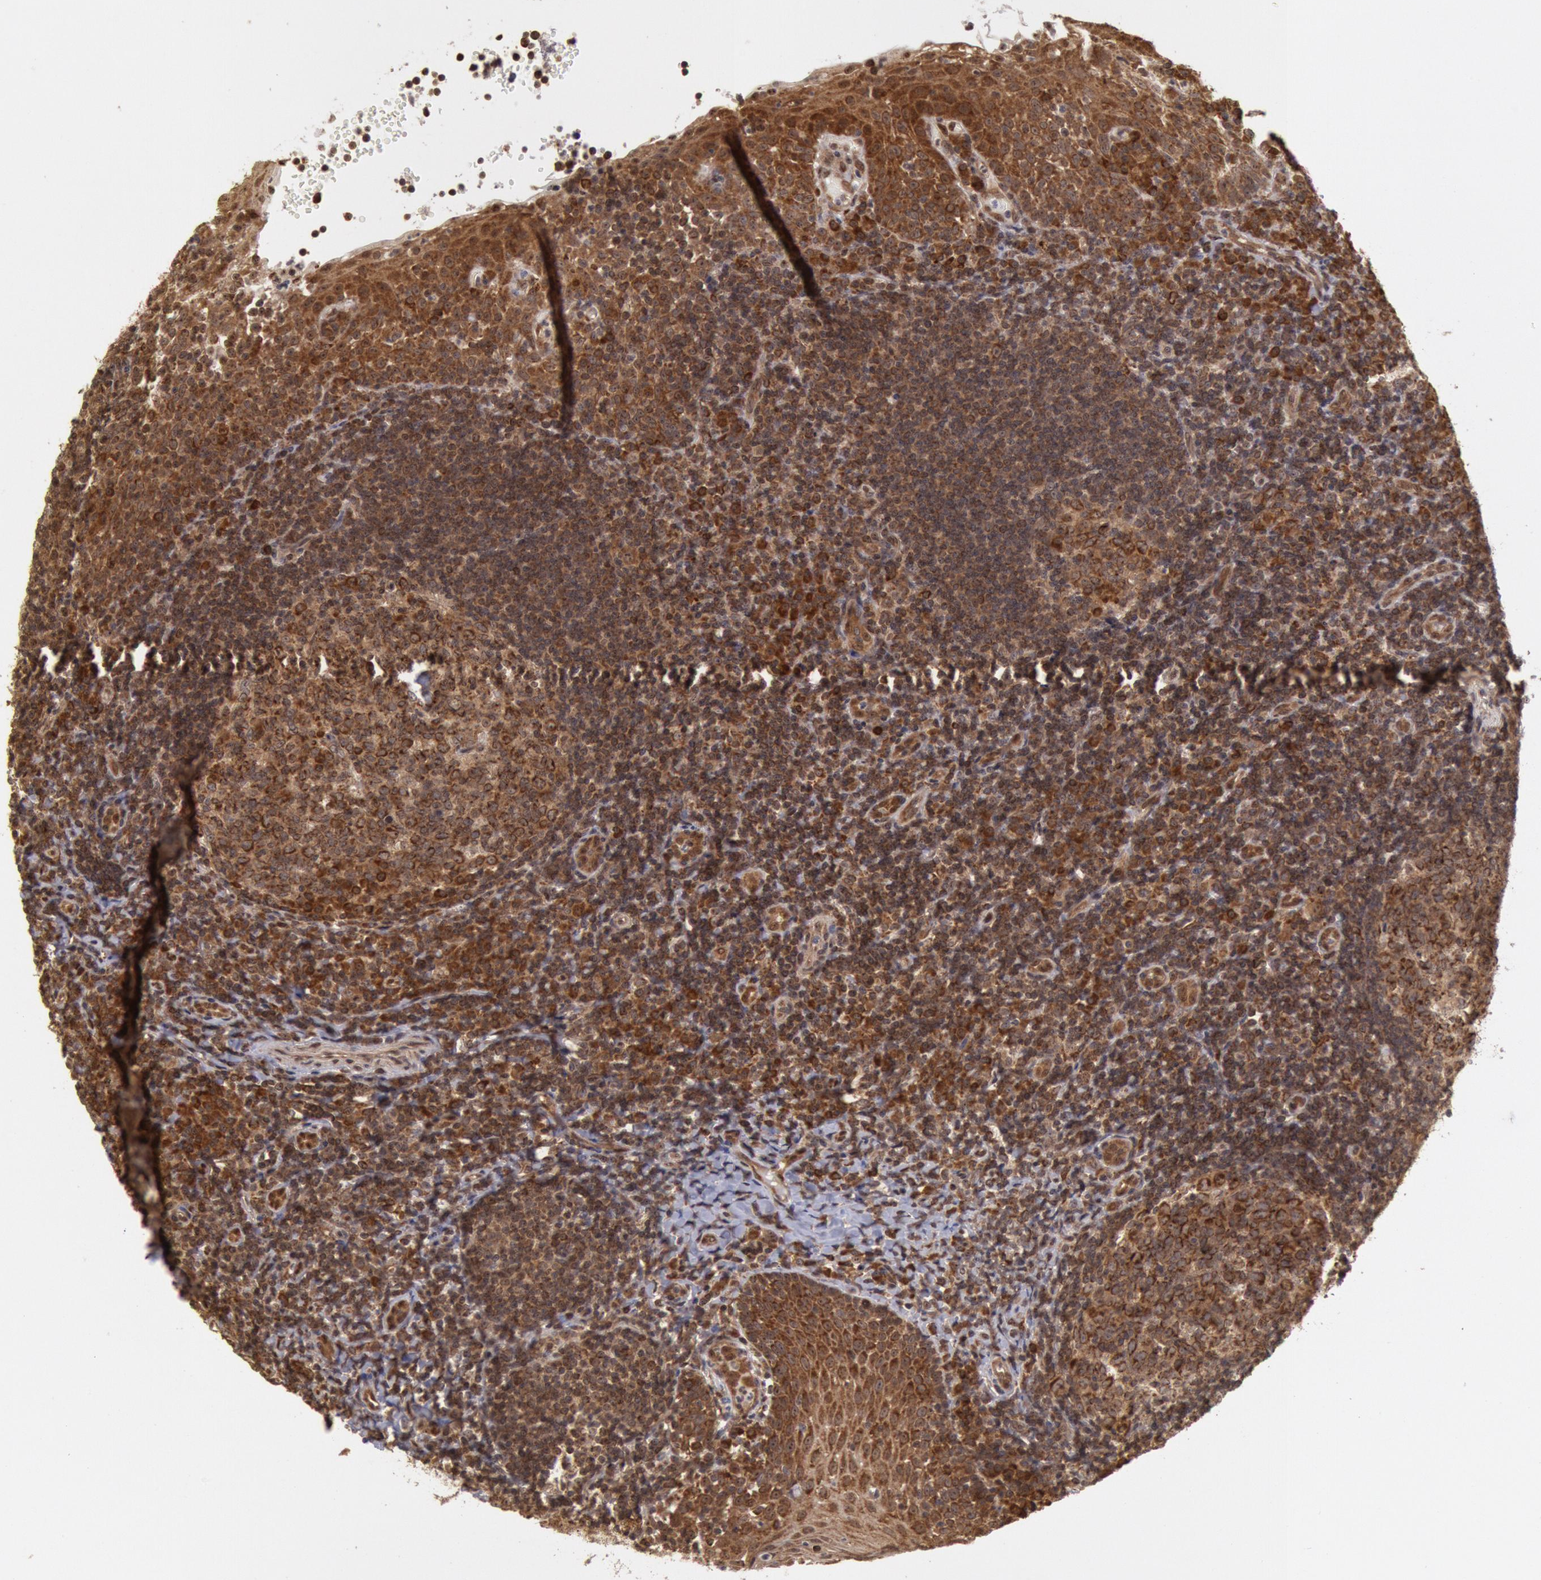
{"staining": {"intensity": "strong", "quantity": ">75%", "location": "cytoplasmic/membranous"}, "tissue": "tonsil", "cell_type": "Germinal center cells", "image_type": "normal", "snomed": [{"axis": "morphology", "description": "Normal tissue, NOS"}, {"axis": "topography", "description": "Tonsil"}], "caption": "Protein analysis of unremarkable tonsil reveals strong cytoplasmic/membranous positivity in about >75% of germinal center cells.", "gene": "STX17", "patient": {"sex": "female", "age": 40}}